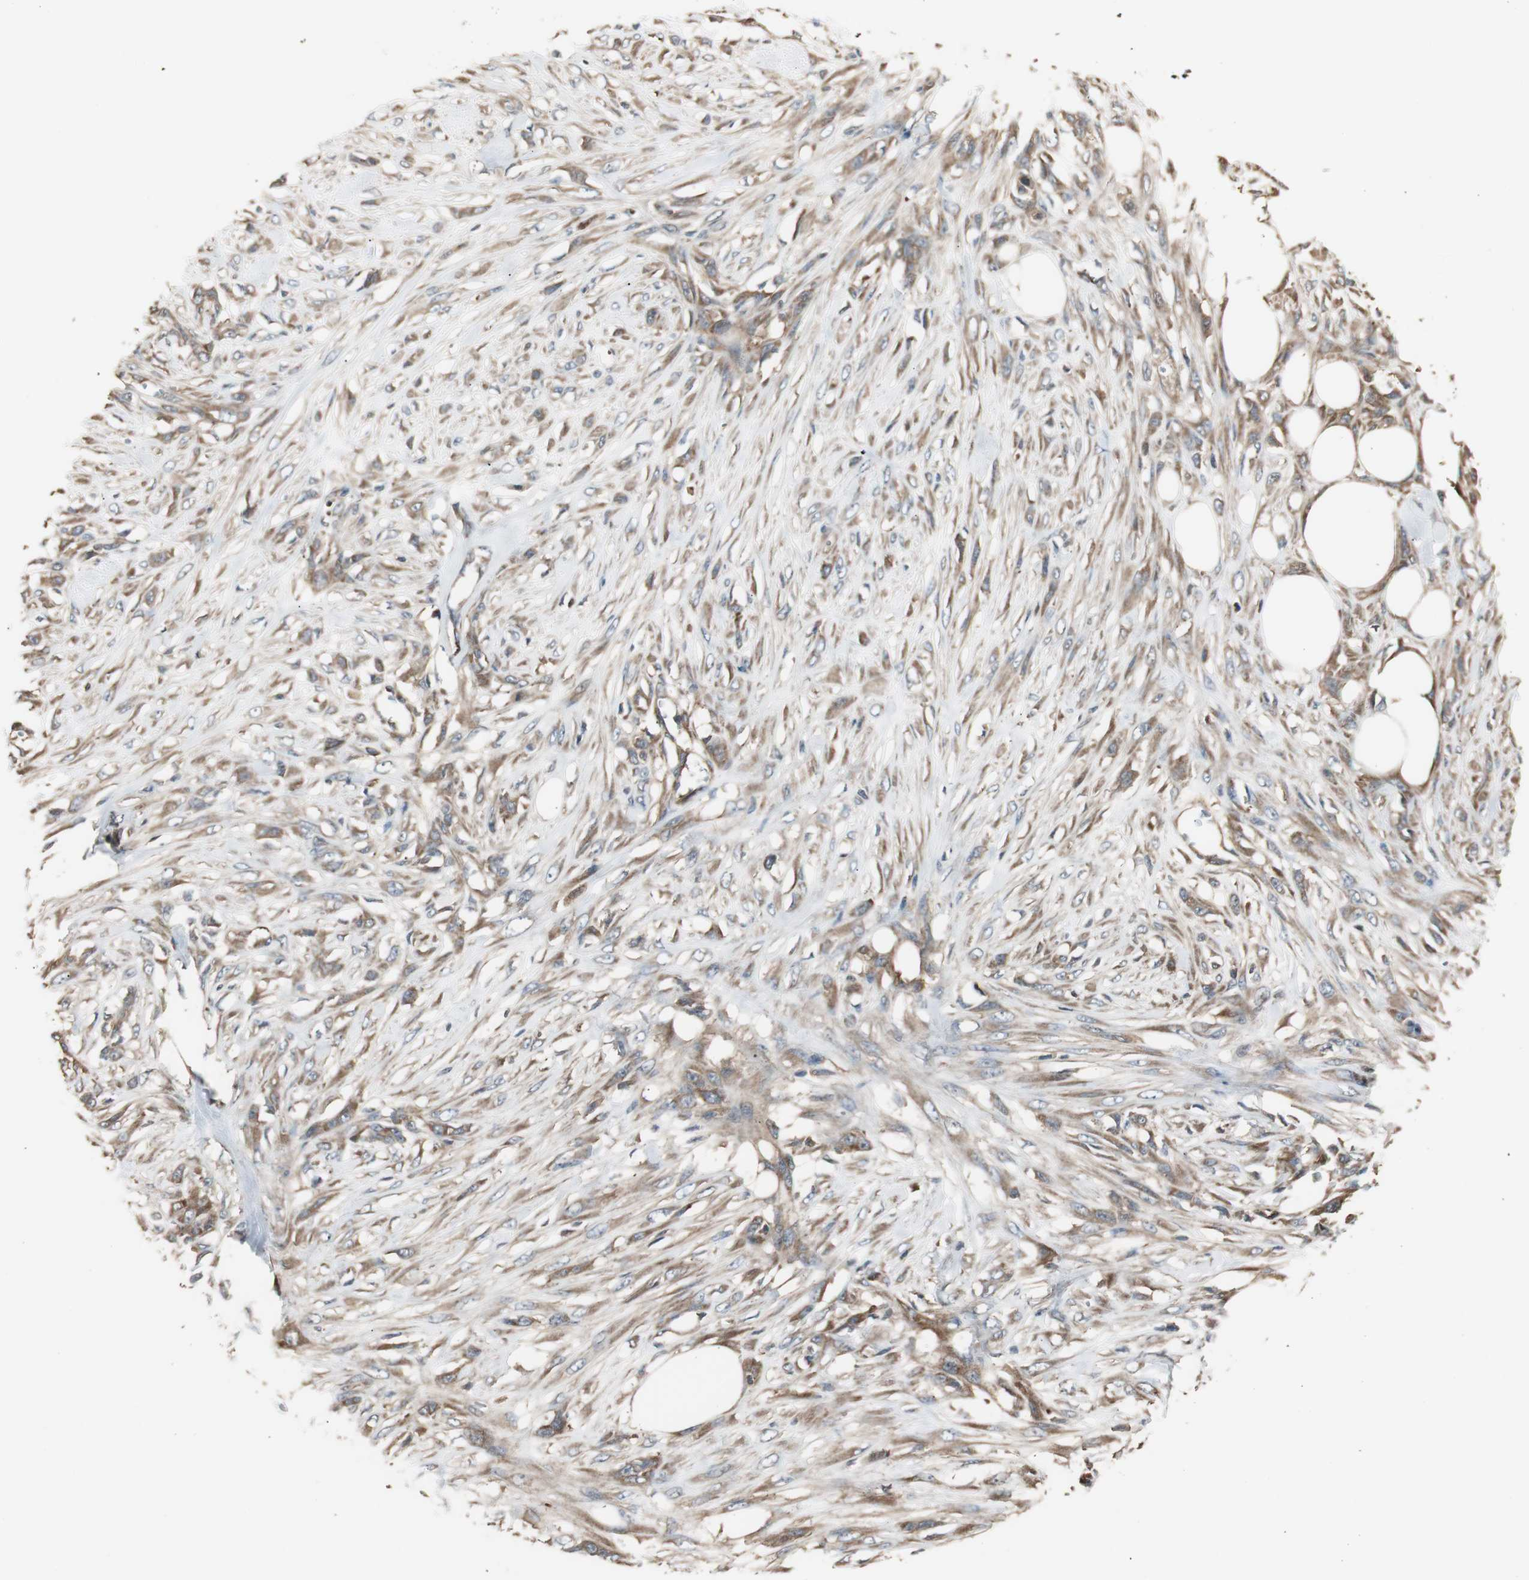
{"staining": {"intensity": "moderate", "quantity": ">75%", "location": "cytoplasmic/membranous"}, "tissue": "skin cancer", "cell_type": "Tumor cells", "image_type": "cancer", "snomed": [{"axis": "morphology", "description": "Normal tissue, NOS"}, {"axis": "morphology", "description": "Squamous cell carcinoma, NOS"}, {"axis": "topography", "description": "Skin"}], "caption": "High-power microscopy captured an immunohistochemistry (IHC) photomicrograph of squamous cell carcinoma (skin), revealing moderate cytoplasmic/membranous positivity in about >75% of tumor cells.", "gene": "CAPNS1", "patient": {"sex": "female", "age": 59}}